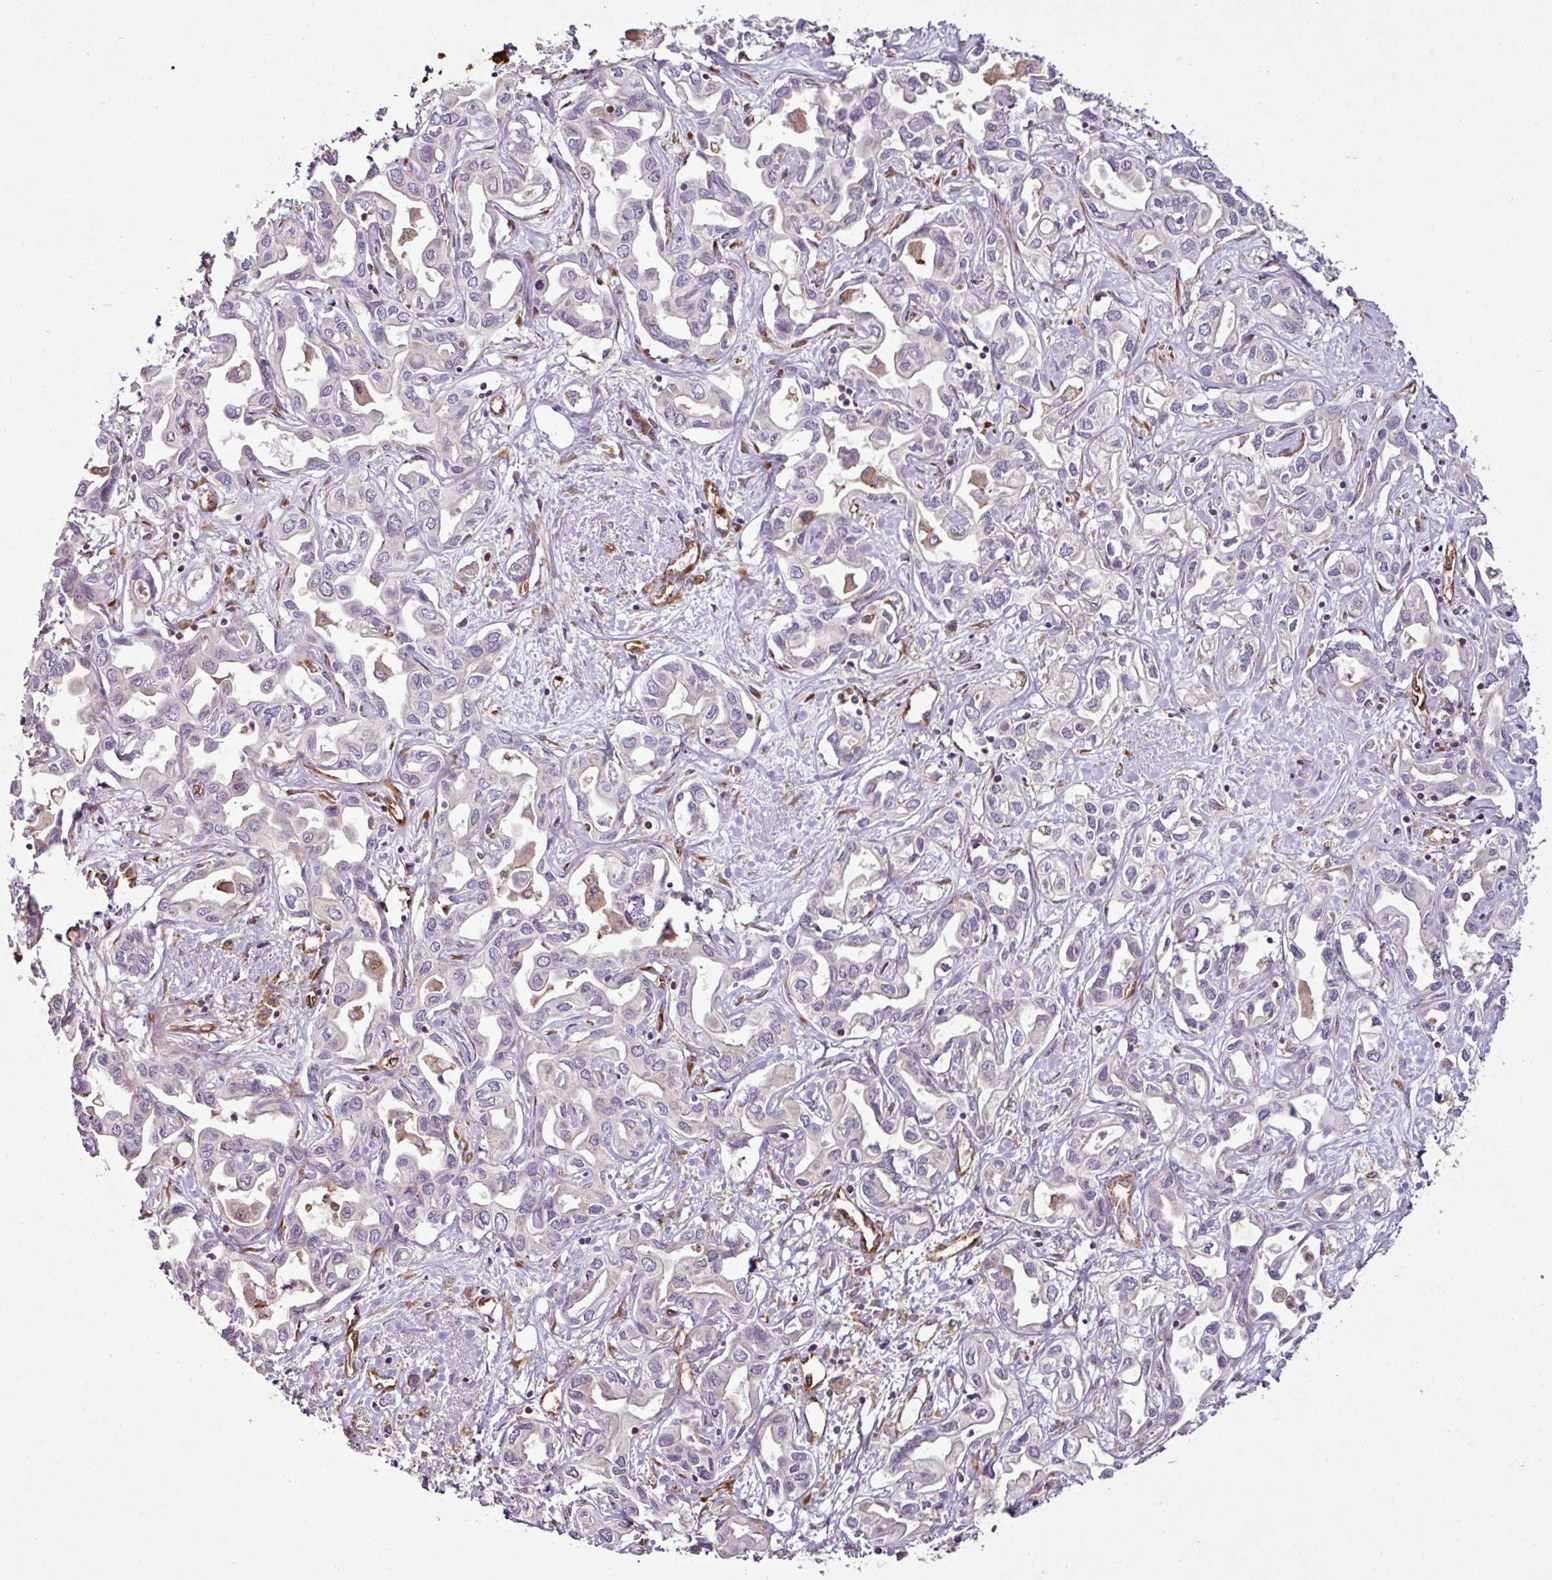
{"staining": {"intensity": "negative", "quantity": "none", "location": "none"}, "tissue": "liver cancer", "cell_type": "Tumor cells", "image_type": "cancer", "snomed": [{"axis": "morphology", "description": "Cholangiocarcinoma"}, {"axis": "topography", "description": "Liver"}], "caption": "Histopathology image shows no protein positivity in tumor cells of liver cholangiocarcinoma tissue. The staining was performed using DAB (3,3'-diaminobenzidine) to visualize the protein expression in brown, while the nuclei were stained in blue with hematoxylin (Magnification: 20x).", "gene": "ZNF106", "patient": {"sex": "female", "age": 64}}